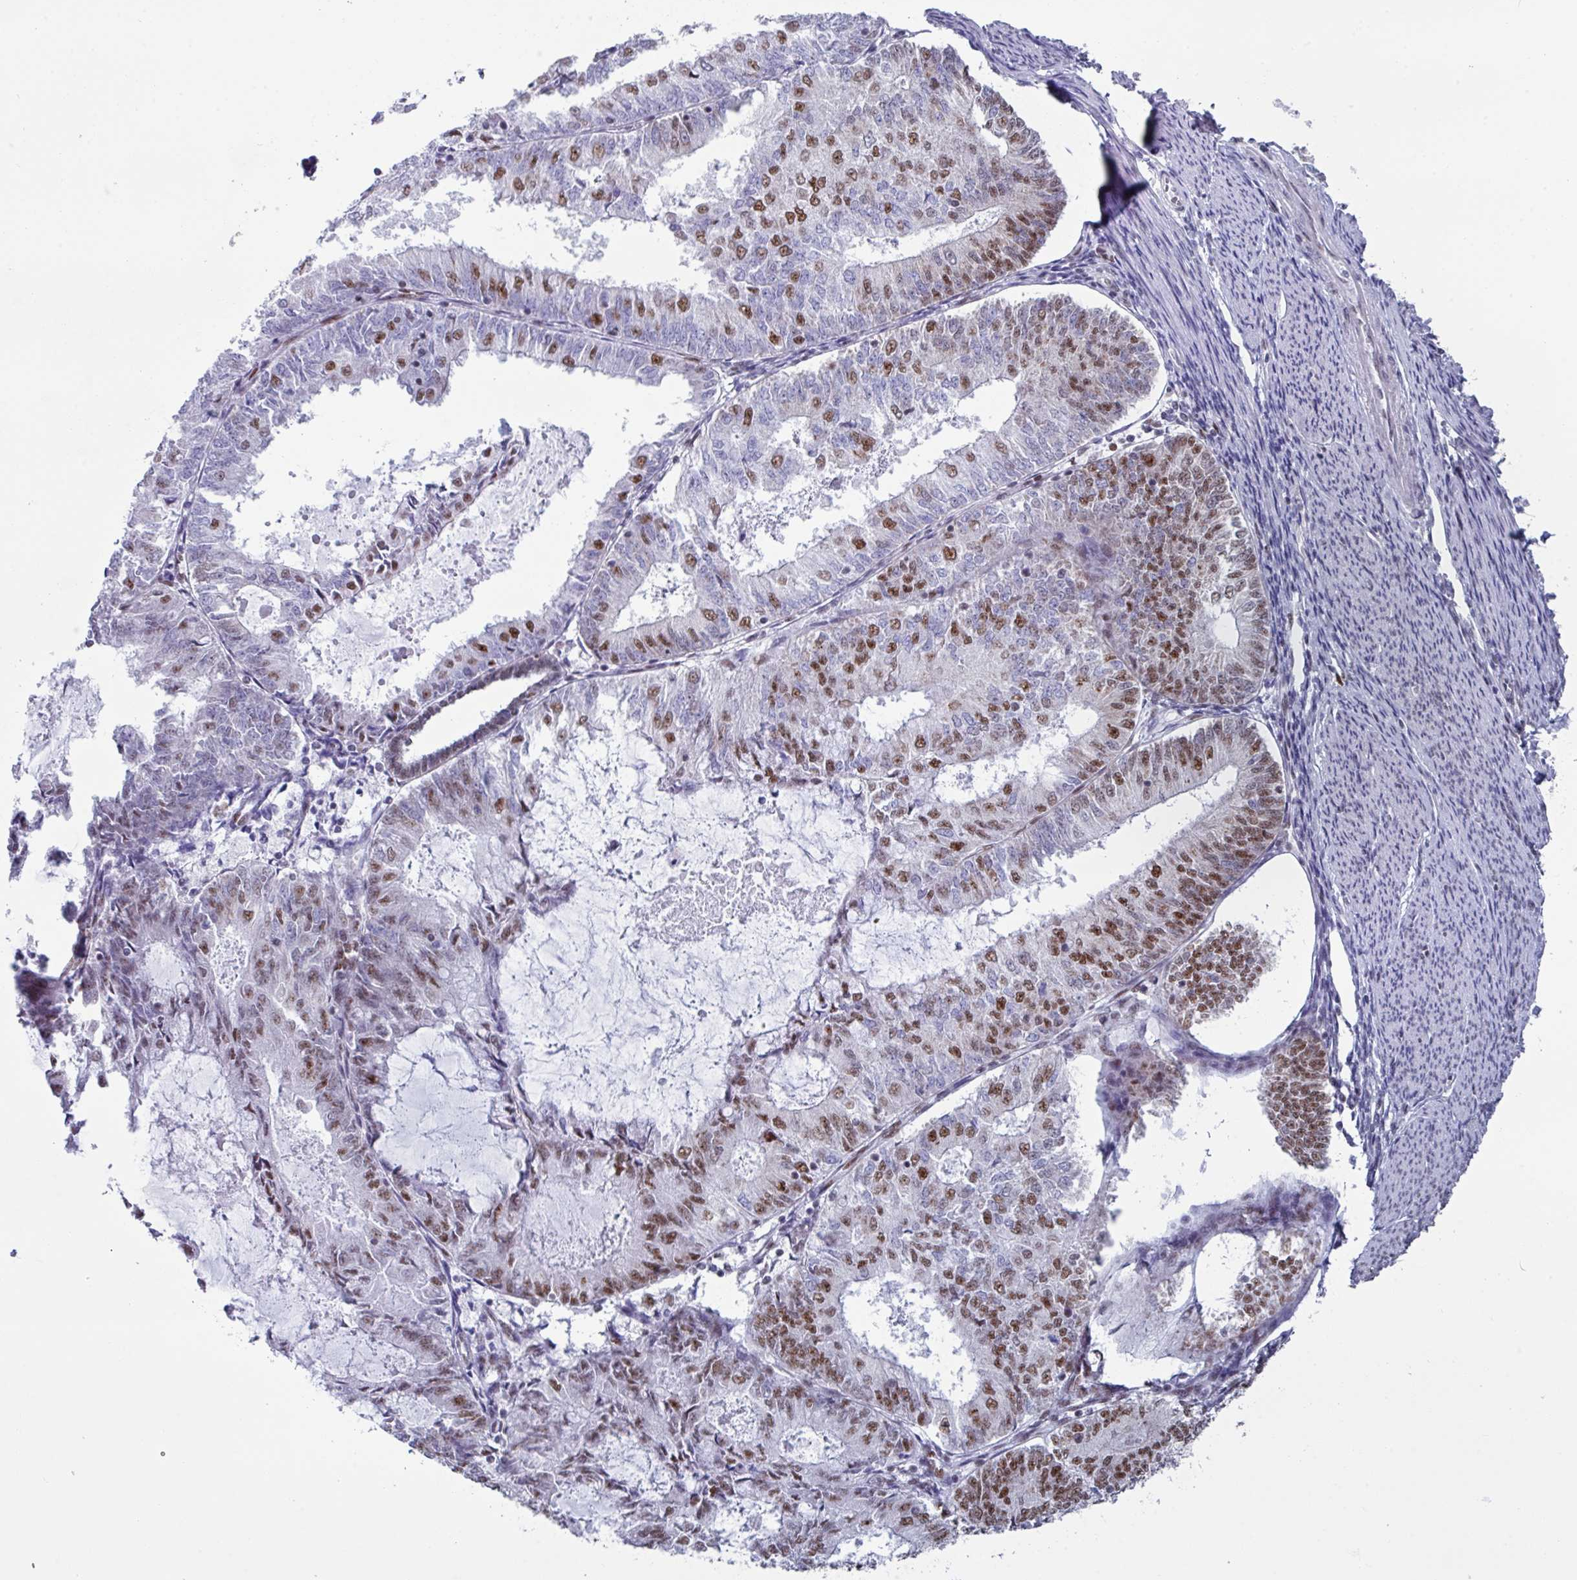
{"staining": {"intensity": "moderate", "quantity": "<25%", "location": "nuclear"}, "tissue": "endometrial cancer", "cell_type": "Tumor cells", "image_type": "cancer", "snomed": [{"axis": "morphology", "description": "Adenocarcinoma, NOS"}, {"axis": "topography", "description": "Endometrium"}], "caption": "Protein staining of adenocarcinoma (endometrial) tissue shows moderate nuclear expression in approximately <25% of tumor cells.", "gene": "PUF60", "patient": {"sex": "female", "age": 57}}